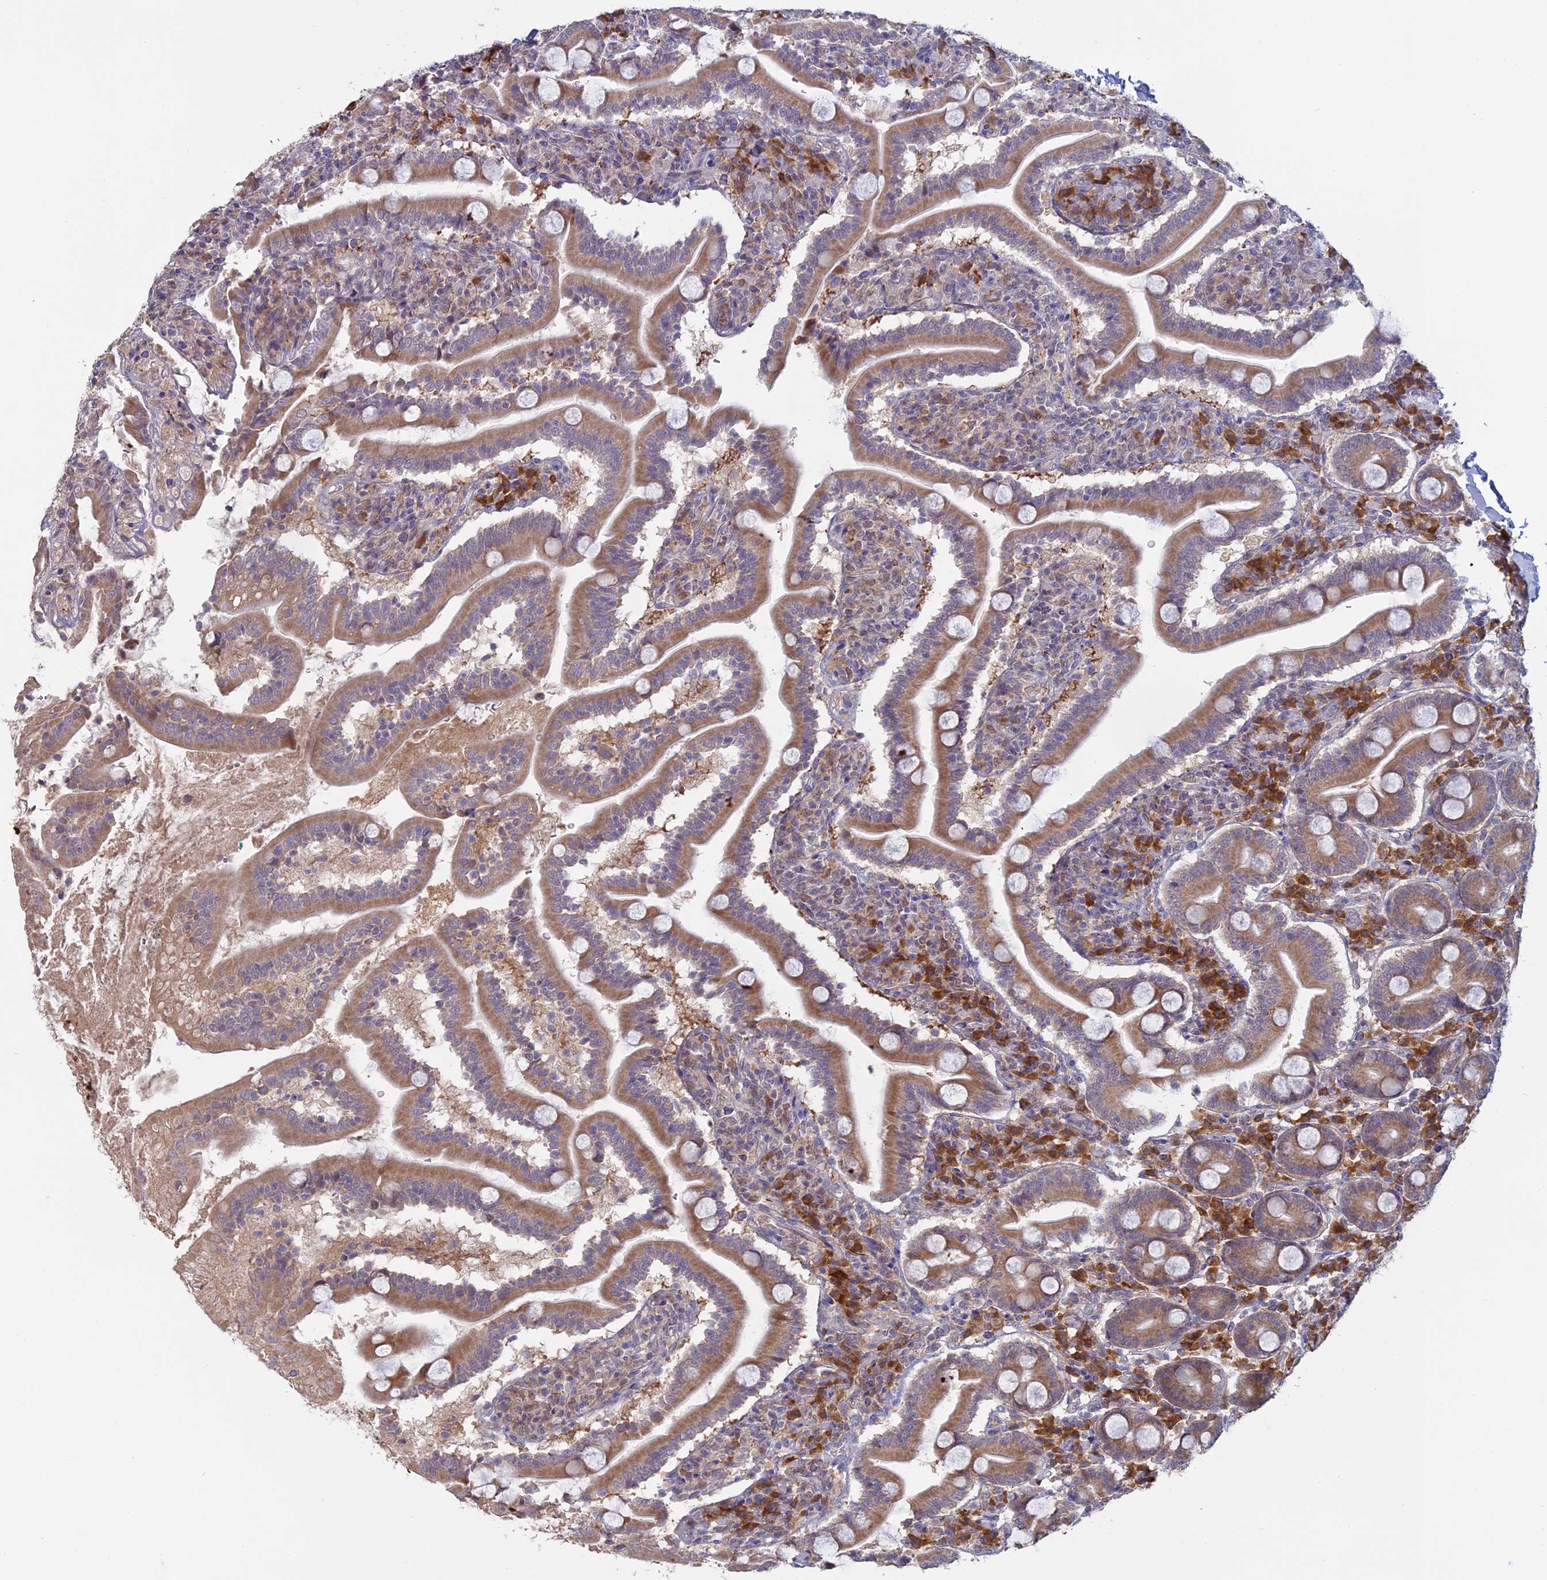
{"staining": {"intensity": "moderate", "quantity": ">75%", "location": "cytoplasmic/membranous"}, "tissue": "duodenum", "cell_type": "Glandular cells", "image_type": "normal", "snomed": [{"axis": "morphology", "description": "Normal tissue, NOS"}, {"axis": "topography", "description": "Duodenum"}], "caption": "Protein expression analysis of unremarkable duodenum shows moderate cytoplasmic/membranous staining in approximately >75% of glandular cells. Ihc stains the protein in brown and the nuclei are stained blue.", "gene": "TMEM208", "patient": {"sex": "male", "age": 35}}